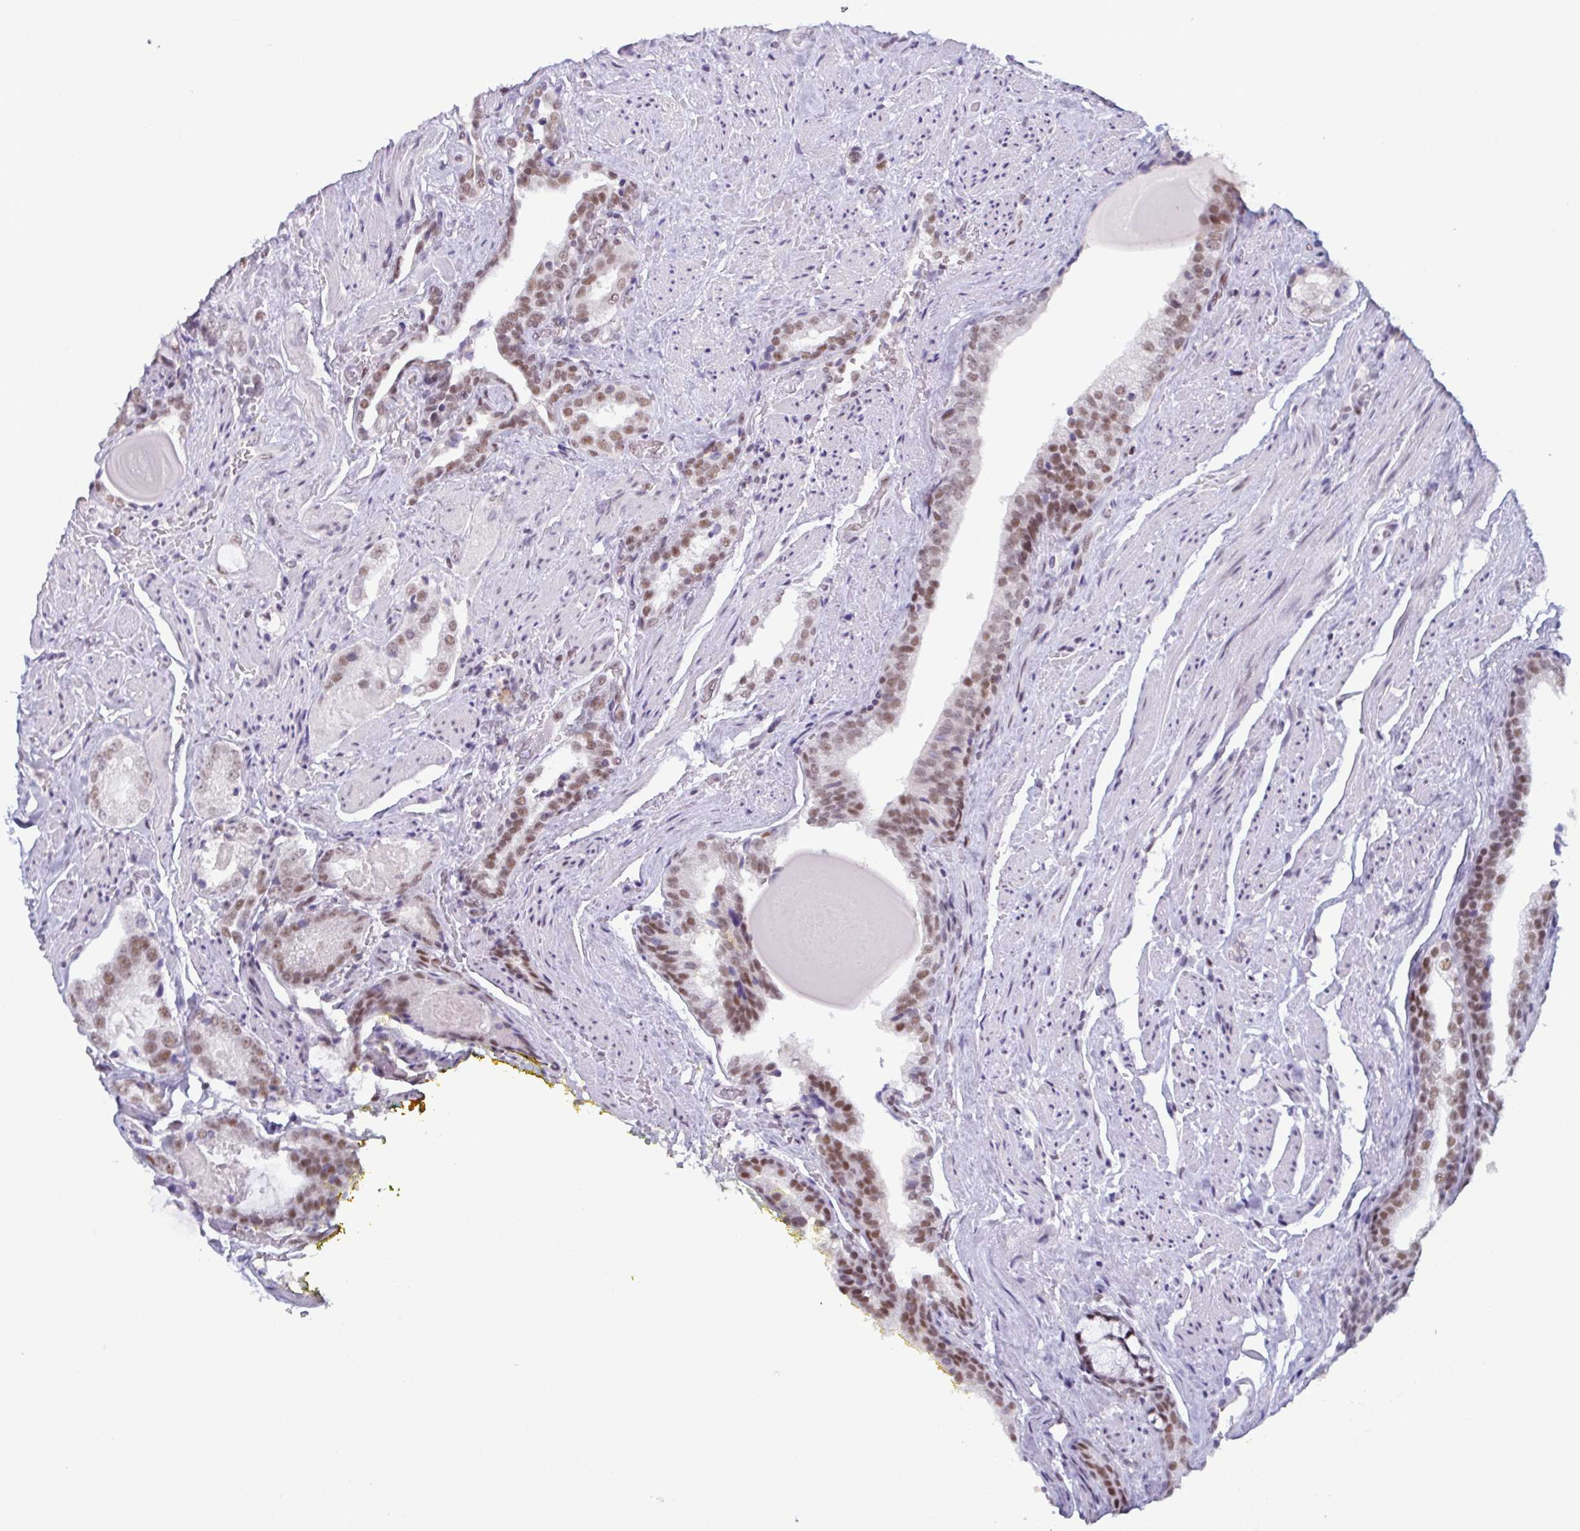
{"staining": {"intensity": "moderate", "quantity": "25%-75%", "location": "nuclear"}, "tissue": "prostate cancer", "cell_type": "Tumor cells", "image_type": "cancer", "snomed": [{"axis": "morphology", "description": "Adenocarcinoma, High grade"}, {"axis": "topography", "description": "Prostate"}], "caption": "Prostate cancer (adenocarcinoma (high-grade)) stained with immunohistochemistry demonstrates moderate nuclear staining in about 25%-75% of tumor cells.", "gene": "RBM7", "patient": {"sex": "male", "age": 65}}